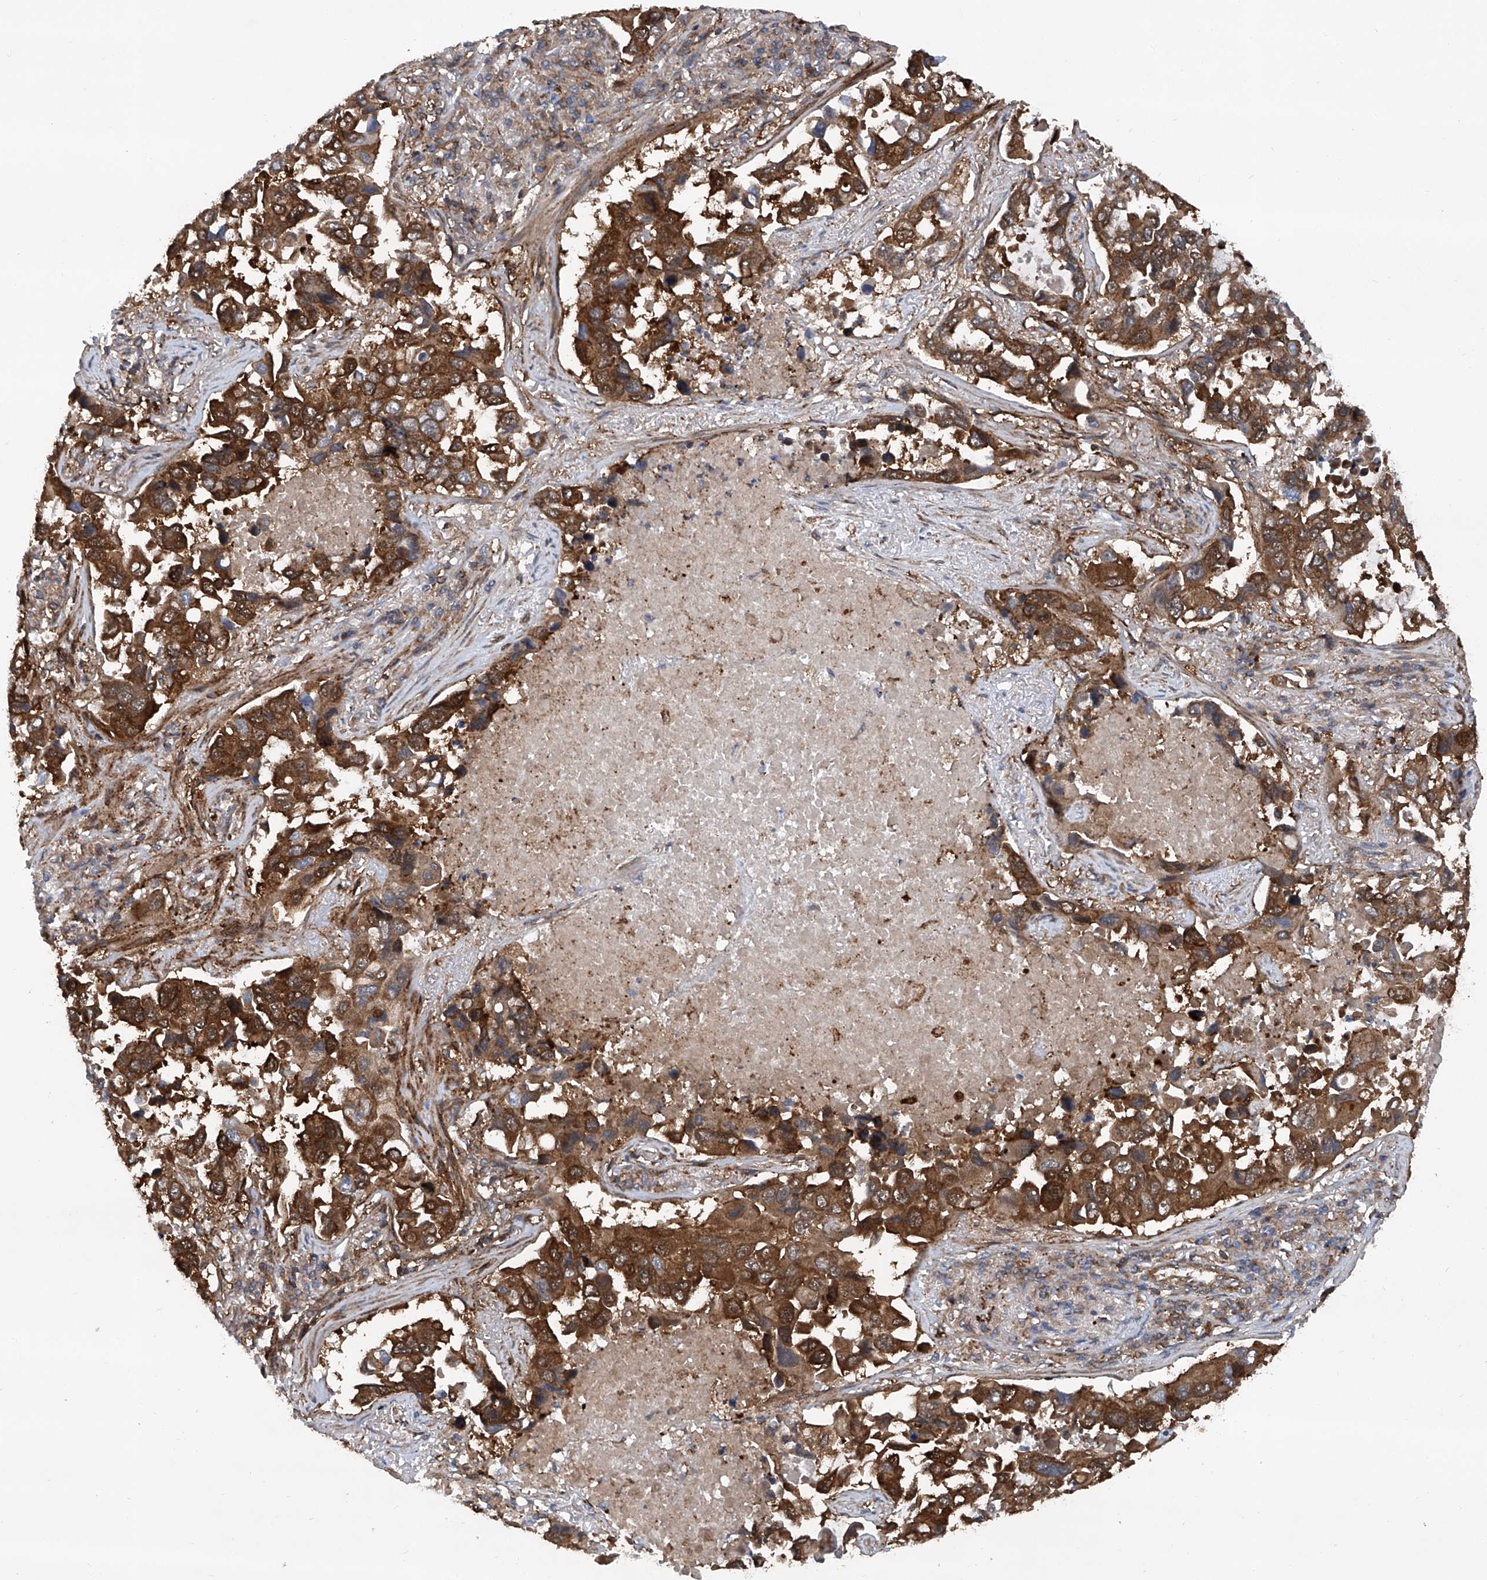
{"staining": {"intensity": "strong", "quantity": ">75%", "location": "cytoplasmic/membranous"}, "tissue": "lung cancer", "cell_type": "Tumor cells", "image_type": "cancer", "snomed": [{"axis": "morphology", "description": "Adenocarcinoma, NOS"}, {"axis": "topography", "description": "Lung"}], "caption": "IHC (DAB) staining of lung adenocarcinoma reveals strong cytoplasmic/membranous protein positivity in approximately >75% of tumor cells. The staining was performed using DAB to visualize the protein expression in brown, while the nuclei were stained in blue with hematoxylin (Magnification: 20x).", "gene": "SMAP1", "patient": {"sex": "male", "age": 64}}